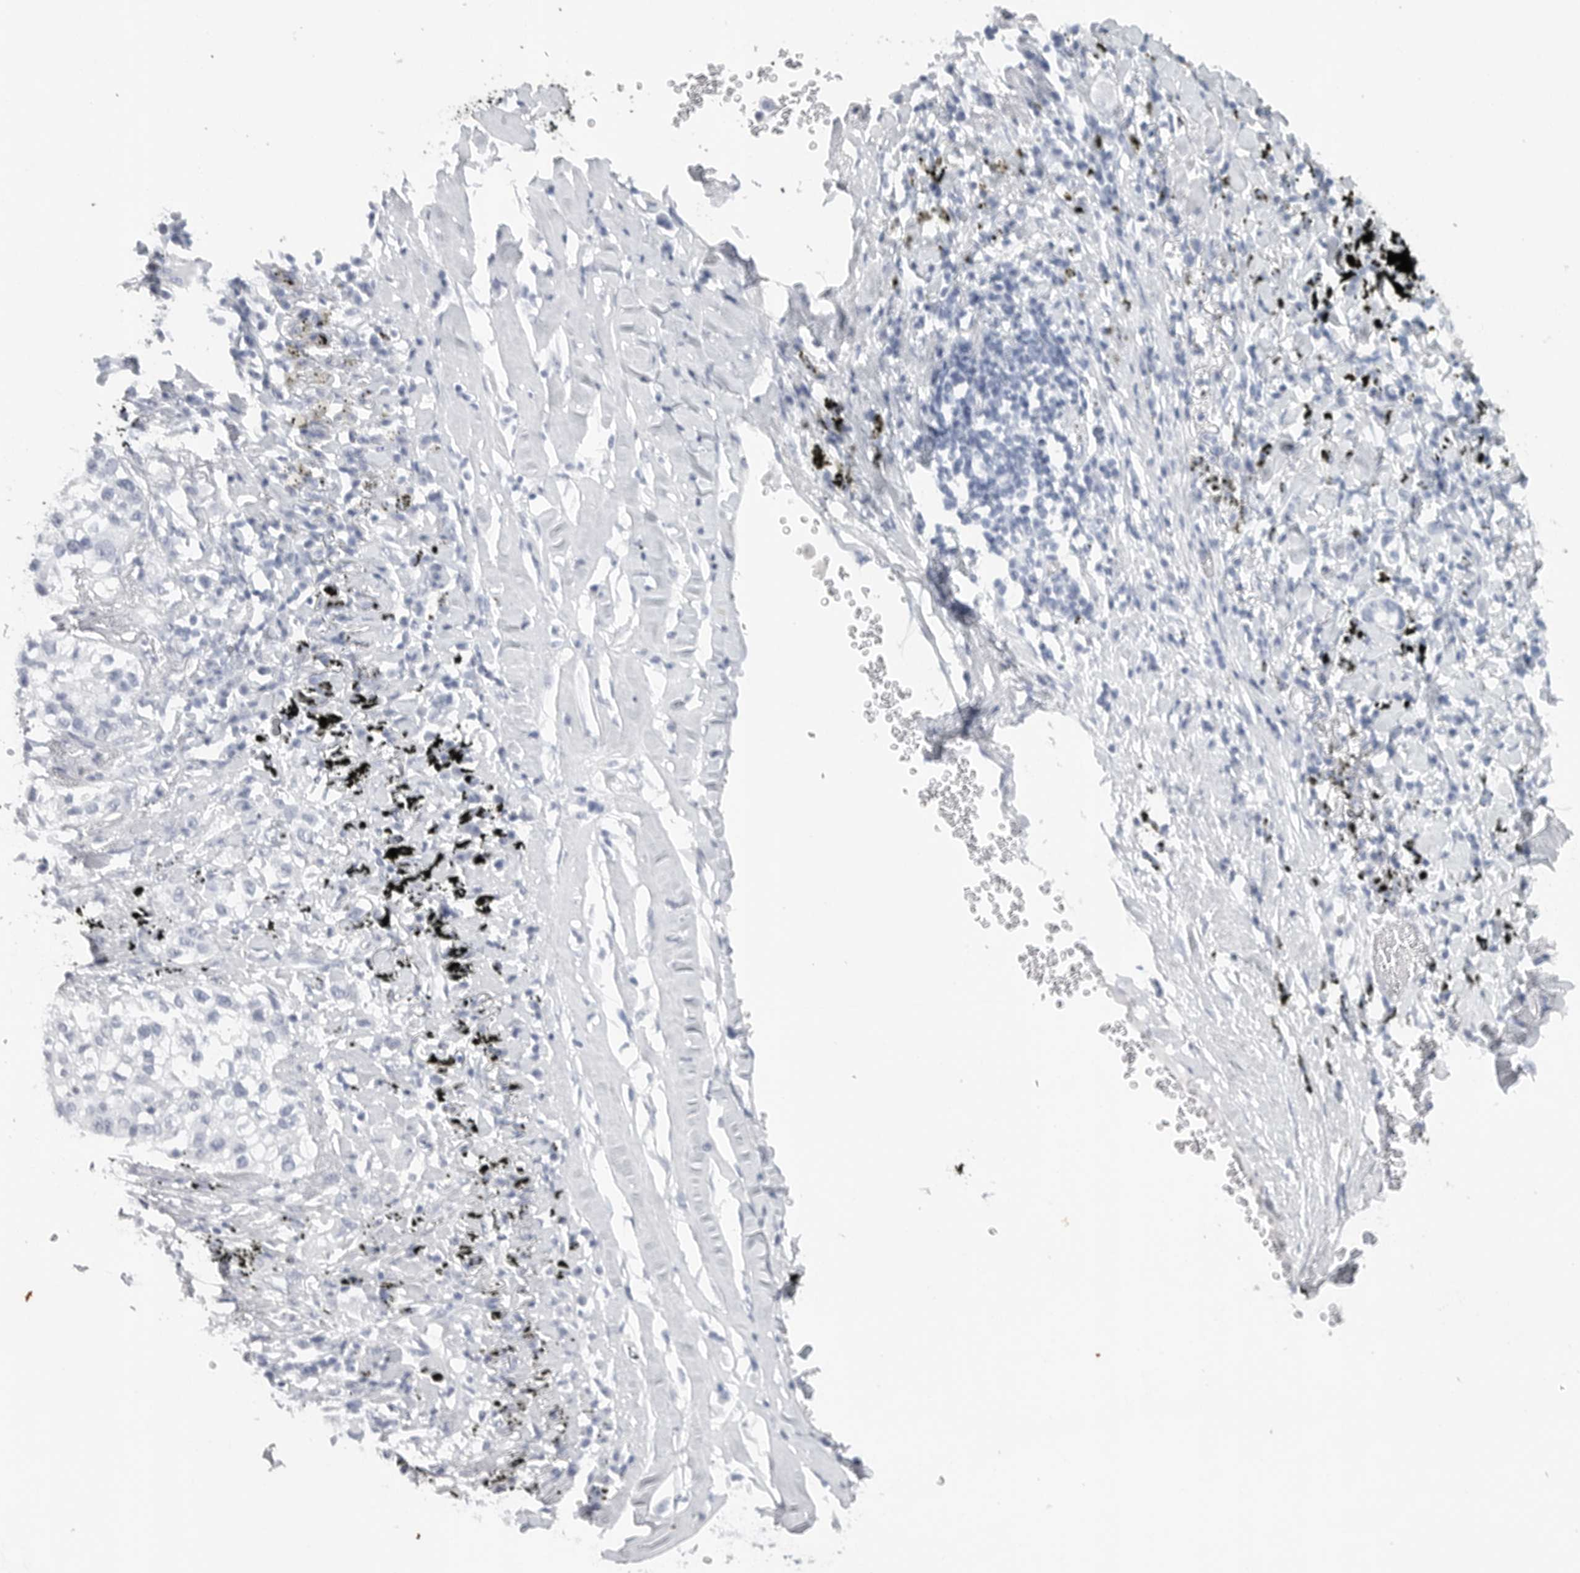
{"staining": {"intensity": "negative", "quantity": "none", "location": "none"}, "tissue": "lung cancer", "cell_type": "Tumor cells", "image_type": "cancer", "snomed": [{"axis": "morphology", "description": "Adenocarcinoma, NOS"}, {"axis": "topography", "description": "Lung"}], "caption": "Tumor cells are negative for brown protein staining in adenocarcinoma (lung).", "gene": "TNR", "patient": {"sex": "male", "age": 63}}